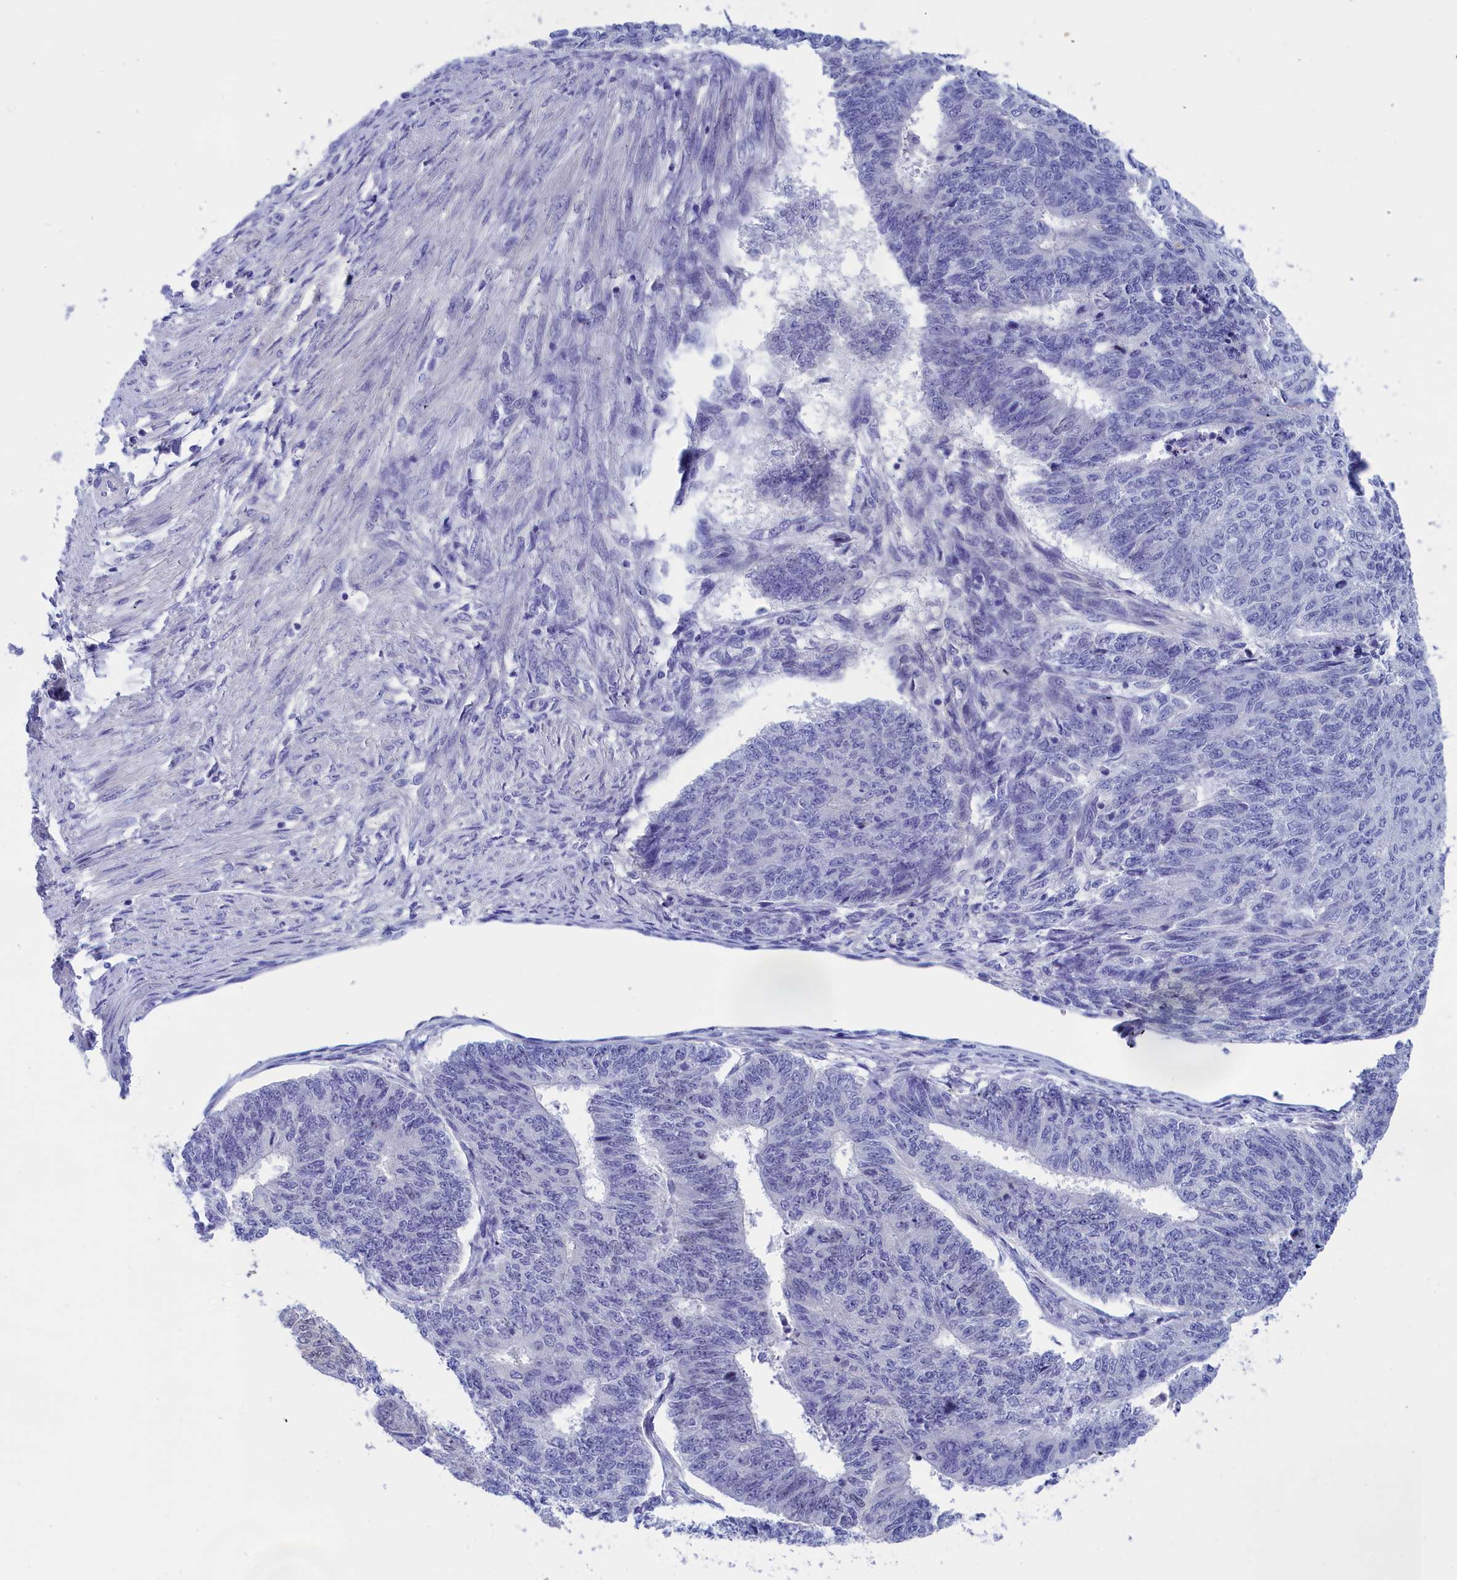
{"staining": {"intensity": "negative", "quantity": "none", "location": "none"}, "tissue": "endometrial cancer", "cell_type": "Tumor cells", "image_type": "cancer", "snomed": [{"axis": "morphology", "description": "Adenocarcinoma, NOS"}, {"axis": "topography", "description": "Endometrium"}], "caption": "Immunohistochemistry (IHC) of endometrial cancer (adenocarcinoma) displays no positivity in tumor cells.", "gene": "VPS35L", "patient": {"sex": "female", "age": 32}}